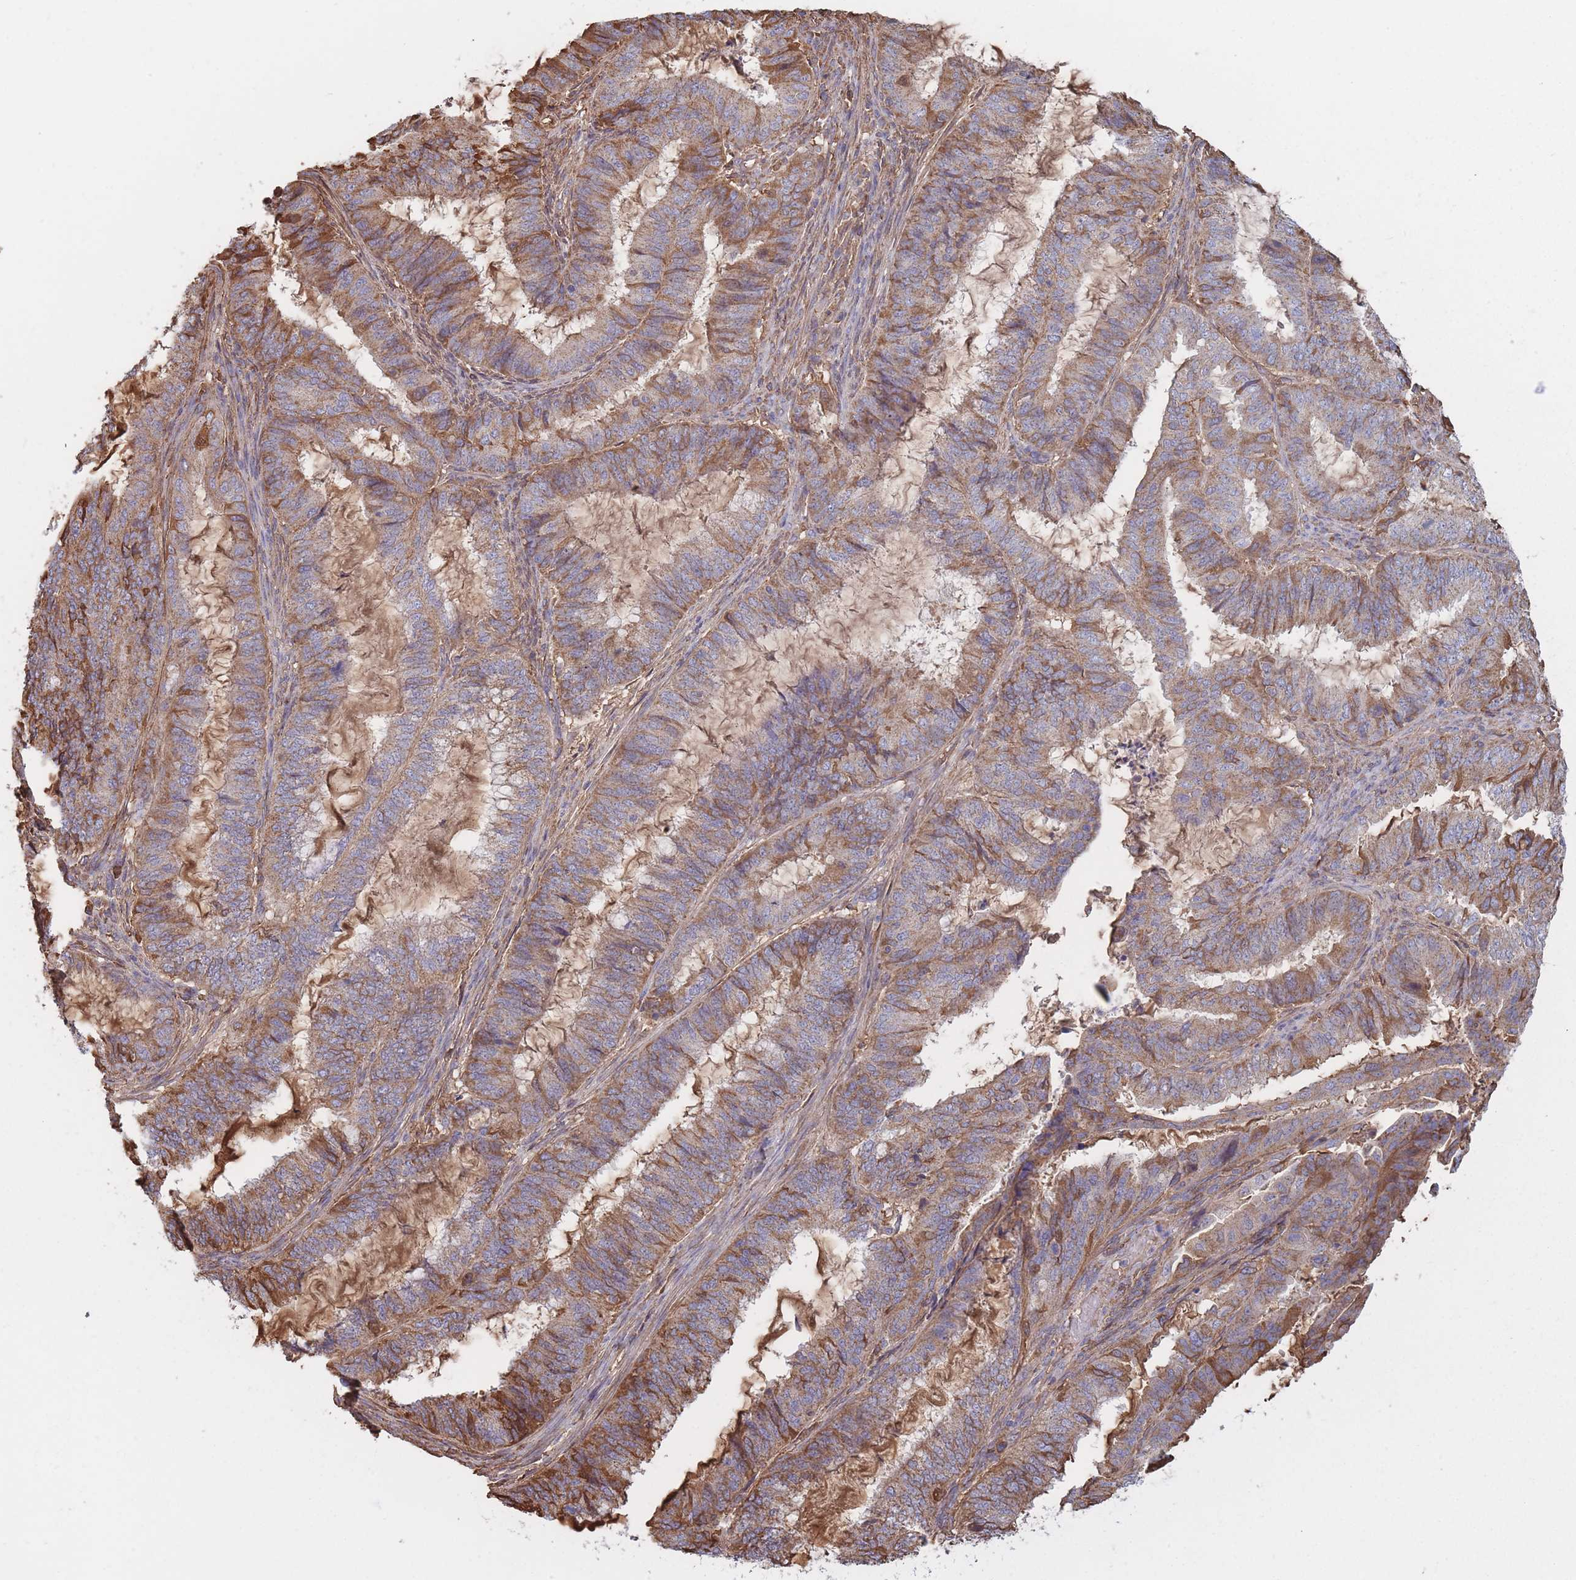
{"staining": {"intensity": "weak", "quantity": "25%-75%", "location": "cytoplasmic/membranous"}, "tissue": "endometrial cancer", "cell_type": "Tumor cells", "image_type": "cancer", "snomed": [{"axis": "morphology", "description": "Adenocarcinoma, NOS"}, {"axis": "topography", "description": "Endometrium"}], "caption": "Human endometrial cancer stained with a protein marker demonstrates weak staining in tumor cells.", "gene": "KAT2A", "patient": {"sex": "female", "age": 51}}